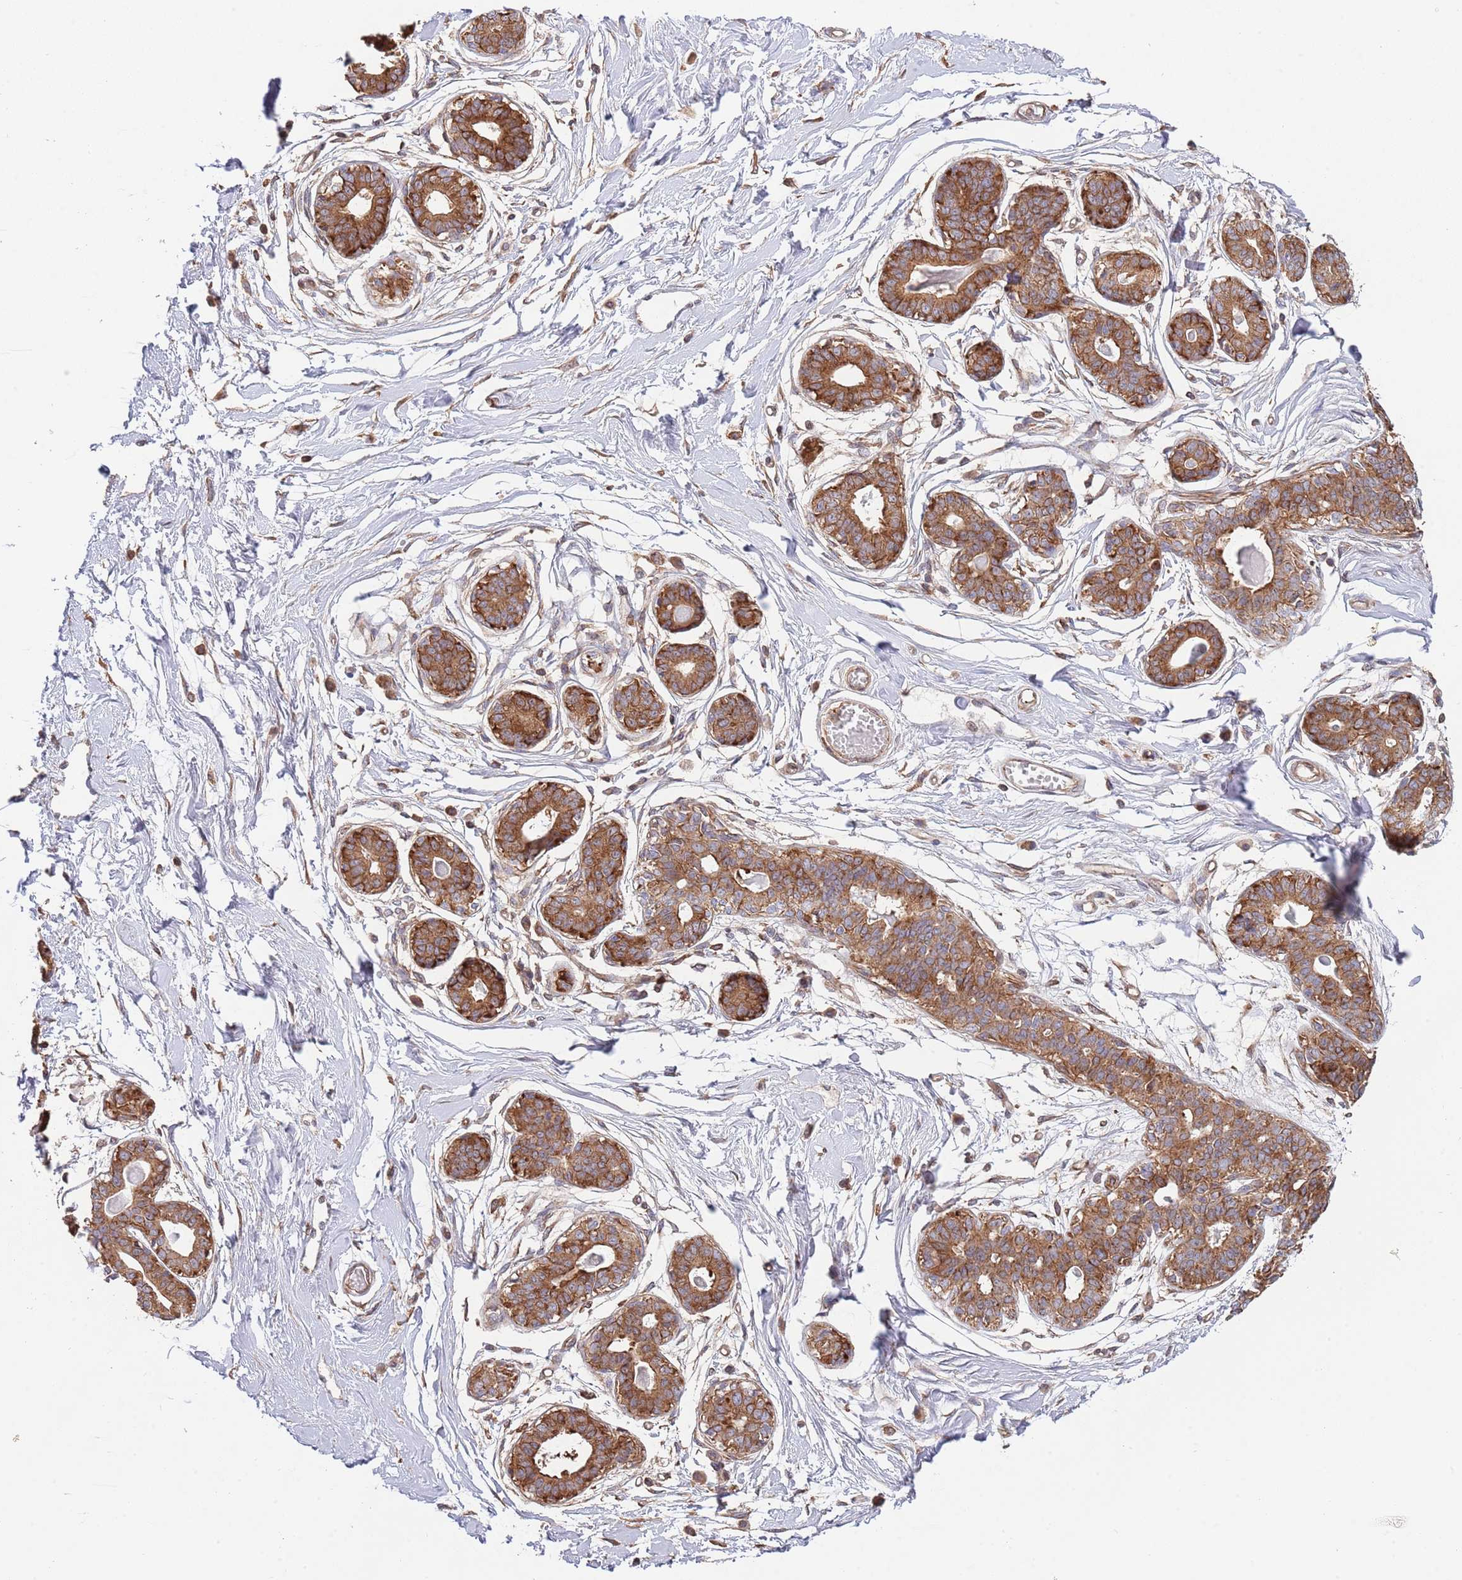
{"staining": {"intensity": "moderate", "quantity": ">75%", "location": "cytoplasmic/membranous"}, "tissue": "breast", "cell_type": "Adipocytes", "image_type": "normal", "snomed": [{"axis": "morphology", "description": "Normal tissue, NOS"}, {"axis": "topography", "description": "Breast"}], "caption": "Immunohistochemical staining of normal human breast displays medium levels of moderate cytoplasmic/membranous expression in approximately >75% of adipocytes.", "gene": "RNF19B", "patient": {"sex": "female", "age": 45}}